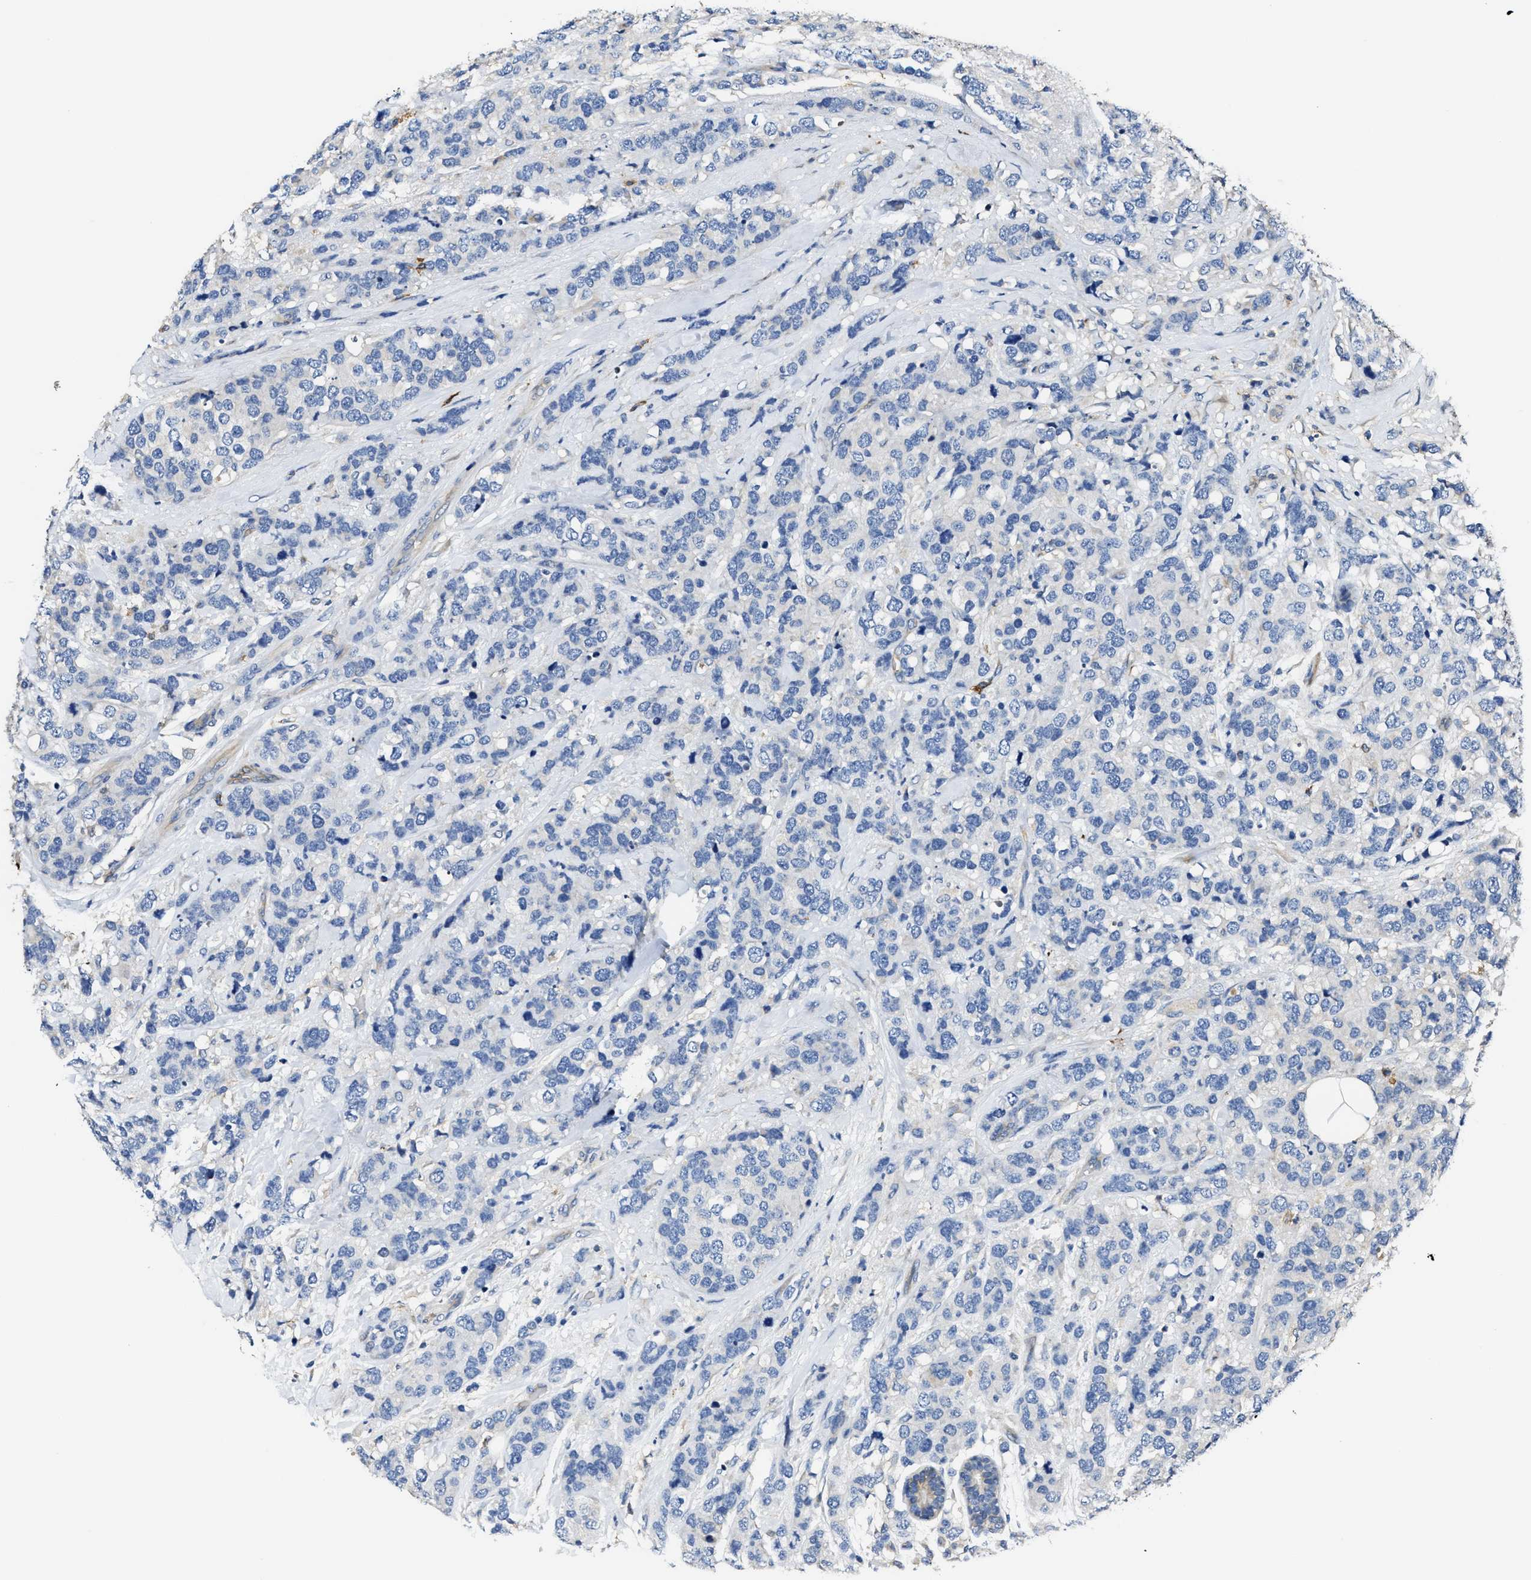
{"staining": {"intensity": "negative", "quantity": "none", "location": "none"}, "tissue": "breast cancer", "cell_type": "Tumor cells", "image_type": "cancer", "snomed": [{"axis": "morphology", "description": "Lobular carcinoma"}, {"axis": "topography", "description": "Breast"}], "caption": "IHC of breast cancer demonstrates no staining in tumor cells. Brightfield microscopy of immunohistochemistry stained with DAB (brown) and hematoxylin (blue), captured at high magnification.", "gene": "TRAF6", "patient": {"sex": "female", "age": 59}}